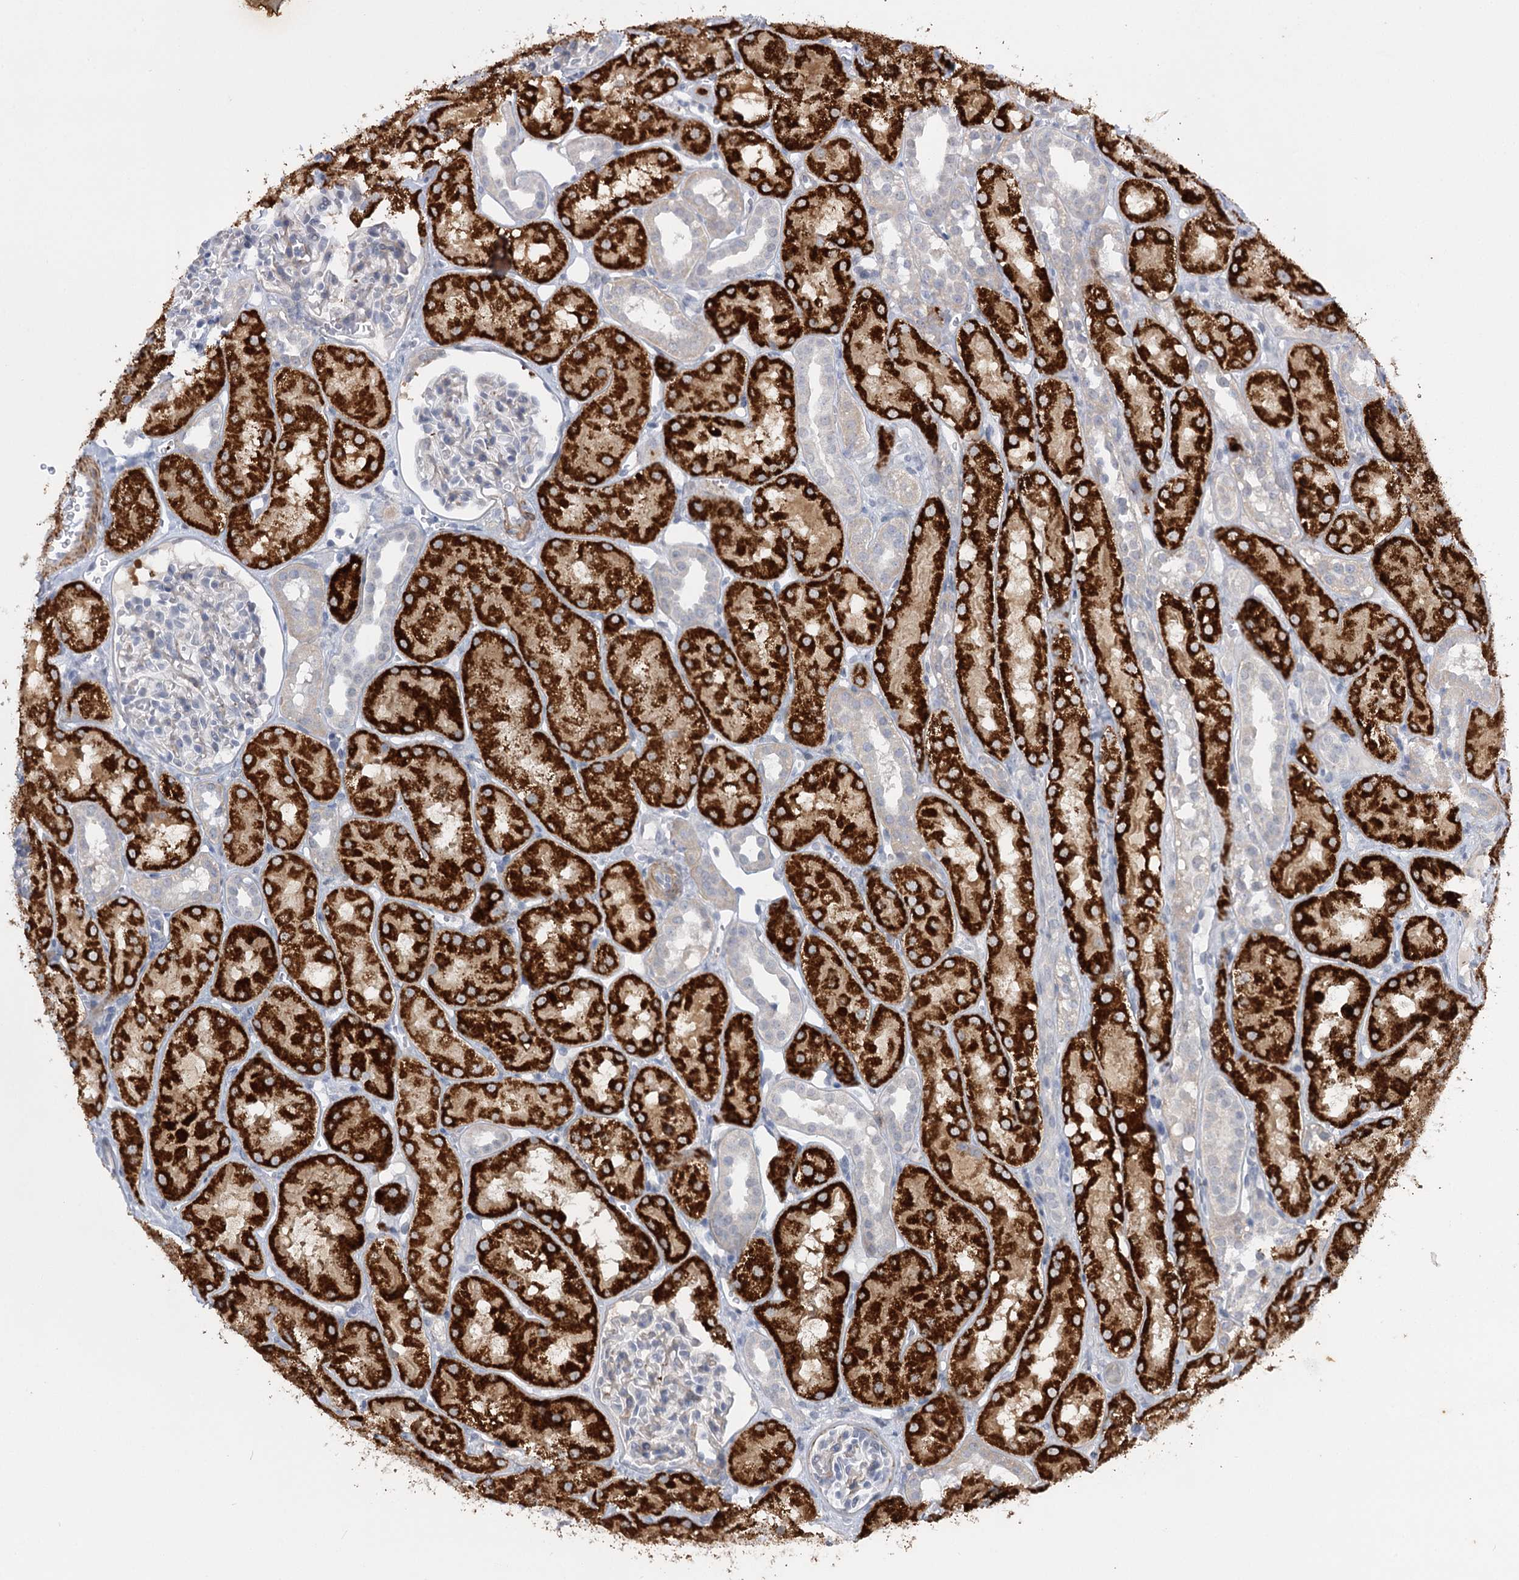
{"staining": {"intensity": "negative", "quantity": "none", "location": "none"}, "tissue": "kidney", "cell_type": "Cells in glomeruli", "image_type": "normal", "snomed": [{"axis": "morphology", "description": "Normal tissue, NOS"}, {"axis": "topography", "description": "Kidney"}, {"axis": "topography", "description": "Urinary bladder"}], "caption": "Protein analysis of benign kidney demonstrates no significant positivity in cells in glomeruli. The staining is performed using DAB (3,3'-diaminobenzidine) brown chromogen with nuclei counter-stained in using hematoxylin.", "gene": "AGXT2", "patient": {"sex": "male", "age": 16}}